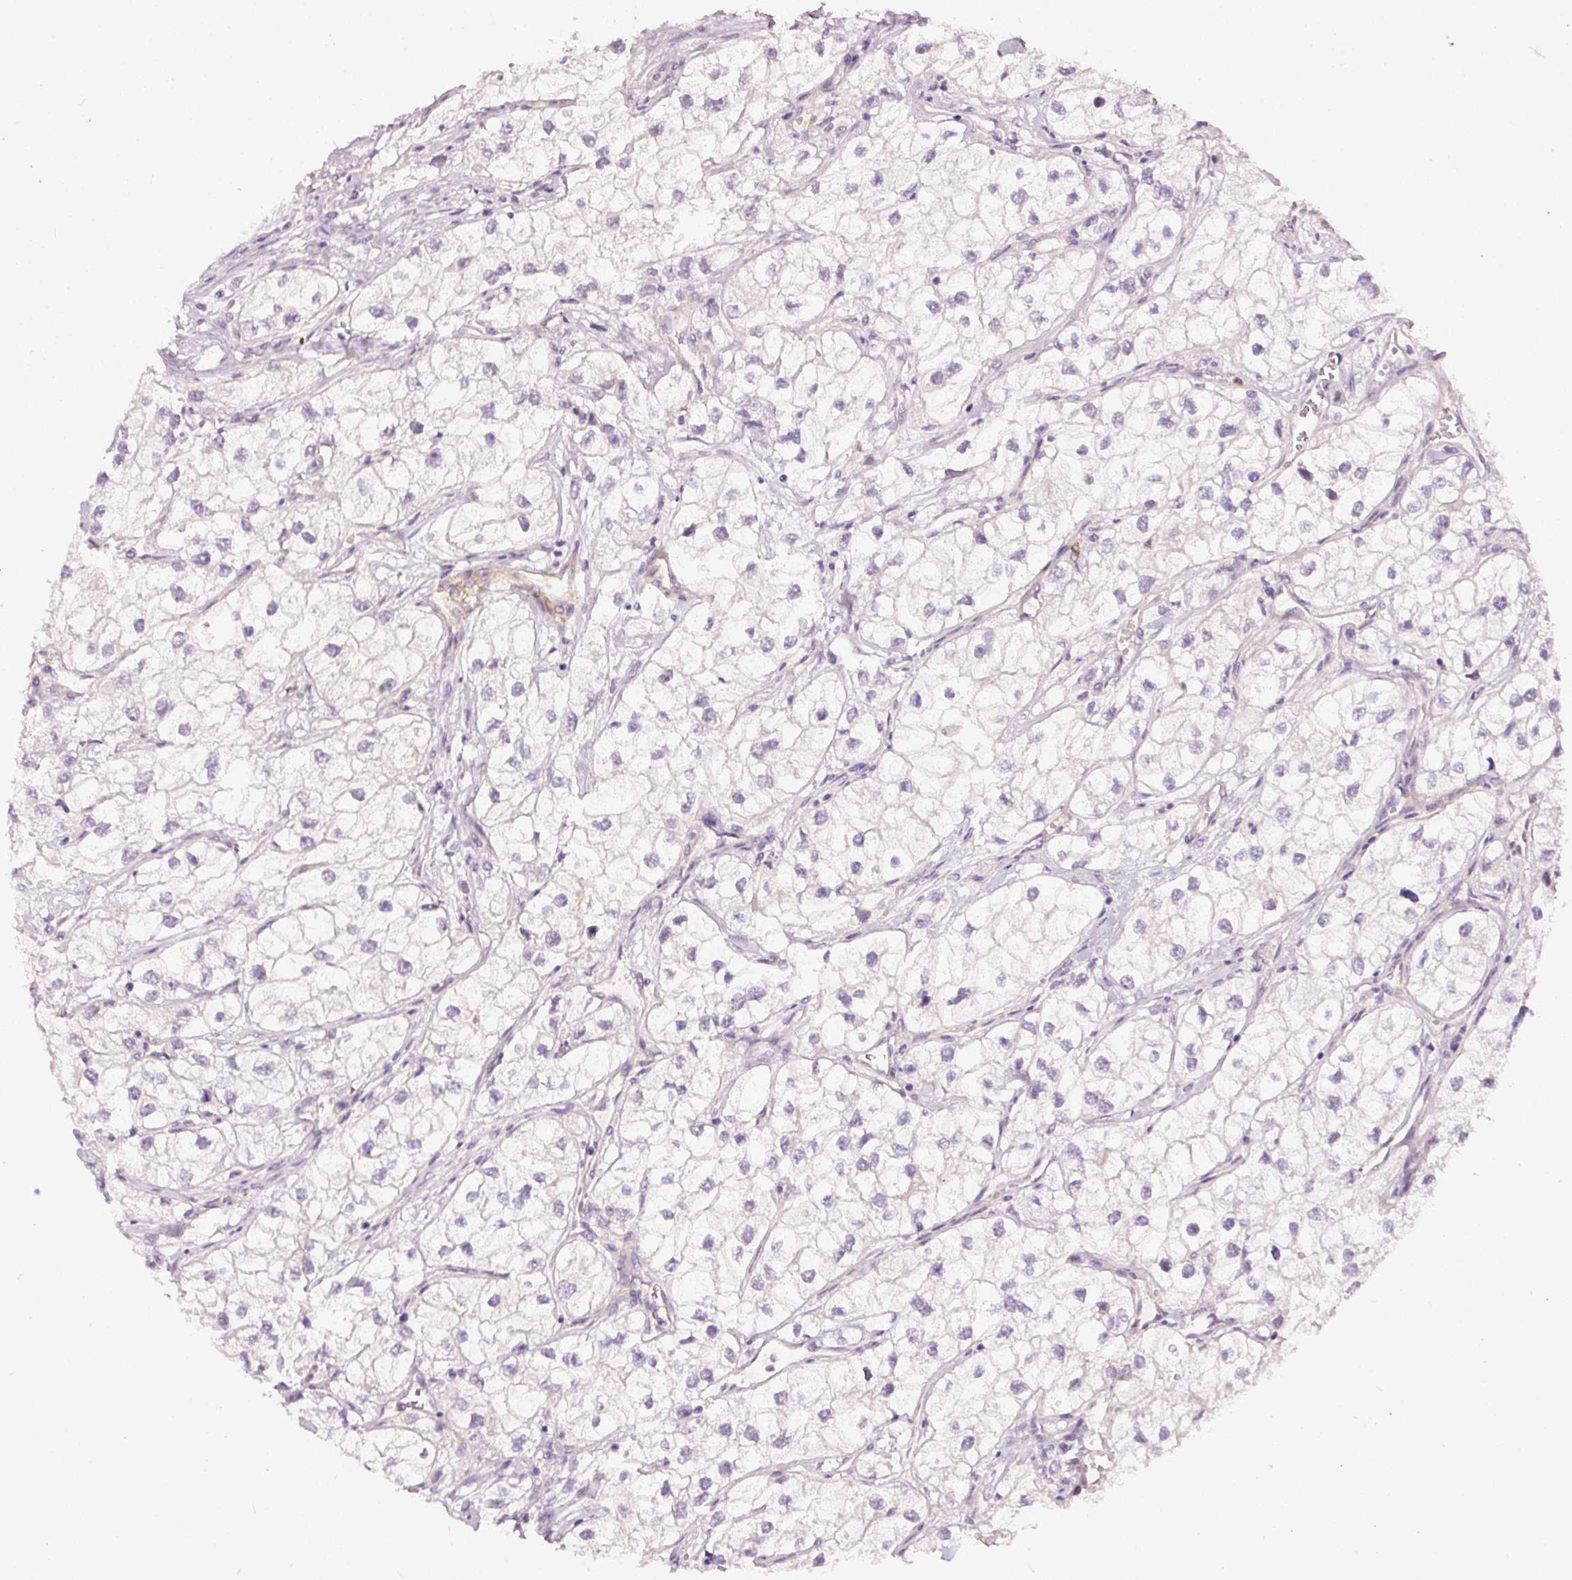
{"staining": {"intensity": "negative", "quantity": "none", "location": "none"}, "tissue": "renal cancer", "cell_type": "Tumor cells", "image_type": "cancer", "snomed": [{"axis": "morphology", "description": "Adenocarcinoma, NOS"}, {"axis": "topography", "description": "Kidney"}], "caption": "Immunohistochemical staining of human renal adenocarcinoma shows no significant staining in tumor cells.", "gene": "ABCB4", "patient": {"sex": "male", "age": 59}}